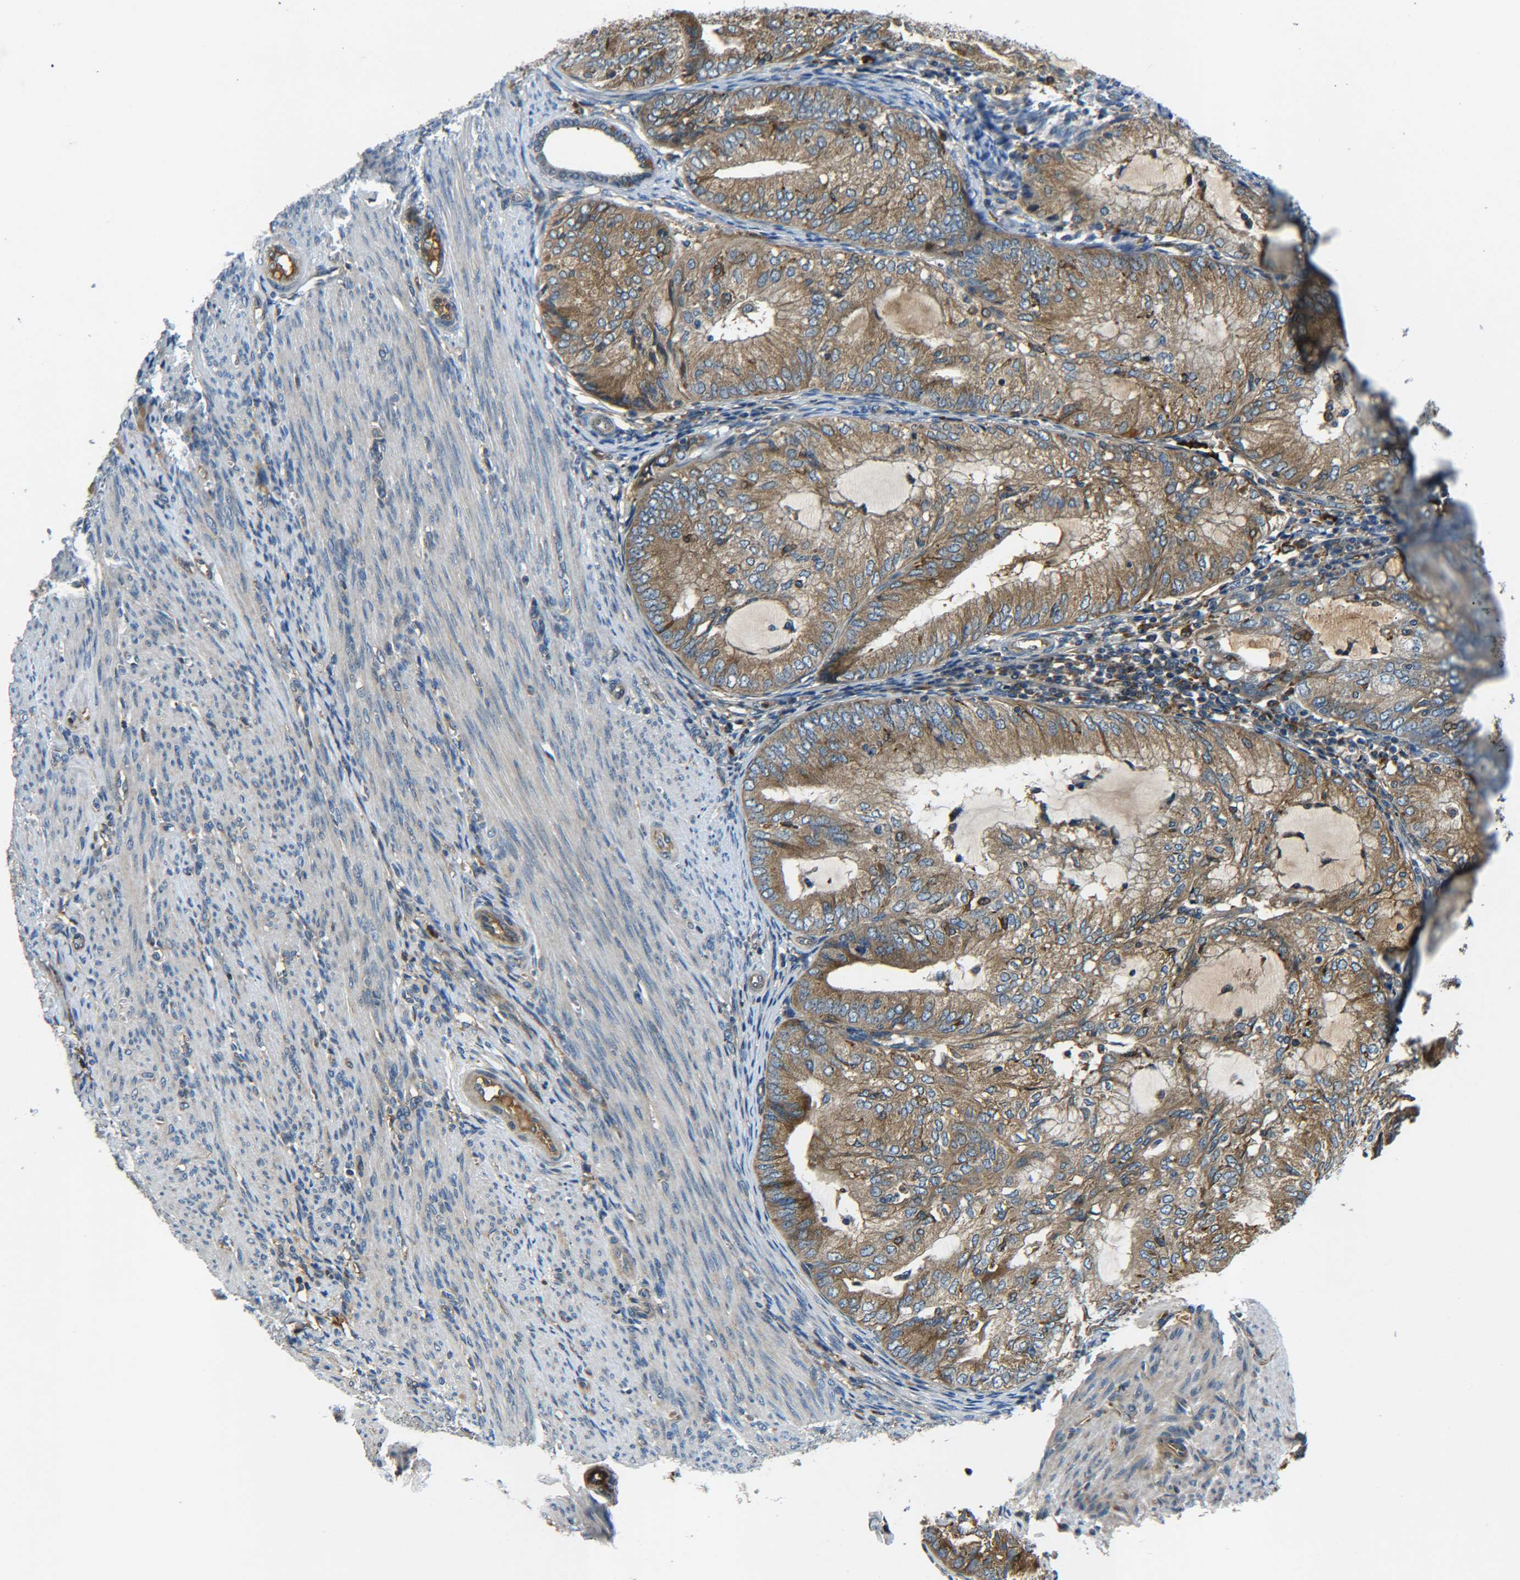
{"staining": {"intensity": "moderate", "quantity": ">75%", "location": "cytoplasmic/membranous"}, "tissue": "endometrial cancer", "cell_type": "Tumor cells", "image_type": "cancer", "snomed": [{"axis": "morphology", "description": "Adenocarcinoma, NOS"}, {"axis": "topography", "description": "Endometrium"}], "caption": "Moderate cytoplasmic/membranous protein positivity is seen in about >75% of tumor cells in endometrial cancer (adenocarcinoma).", "gene": "RAB1B", "patient": {"sex": "female", "age": 81}}